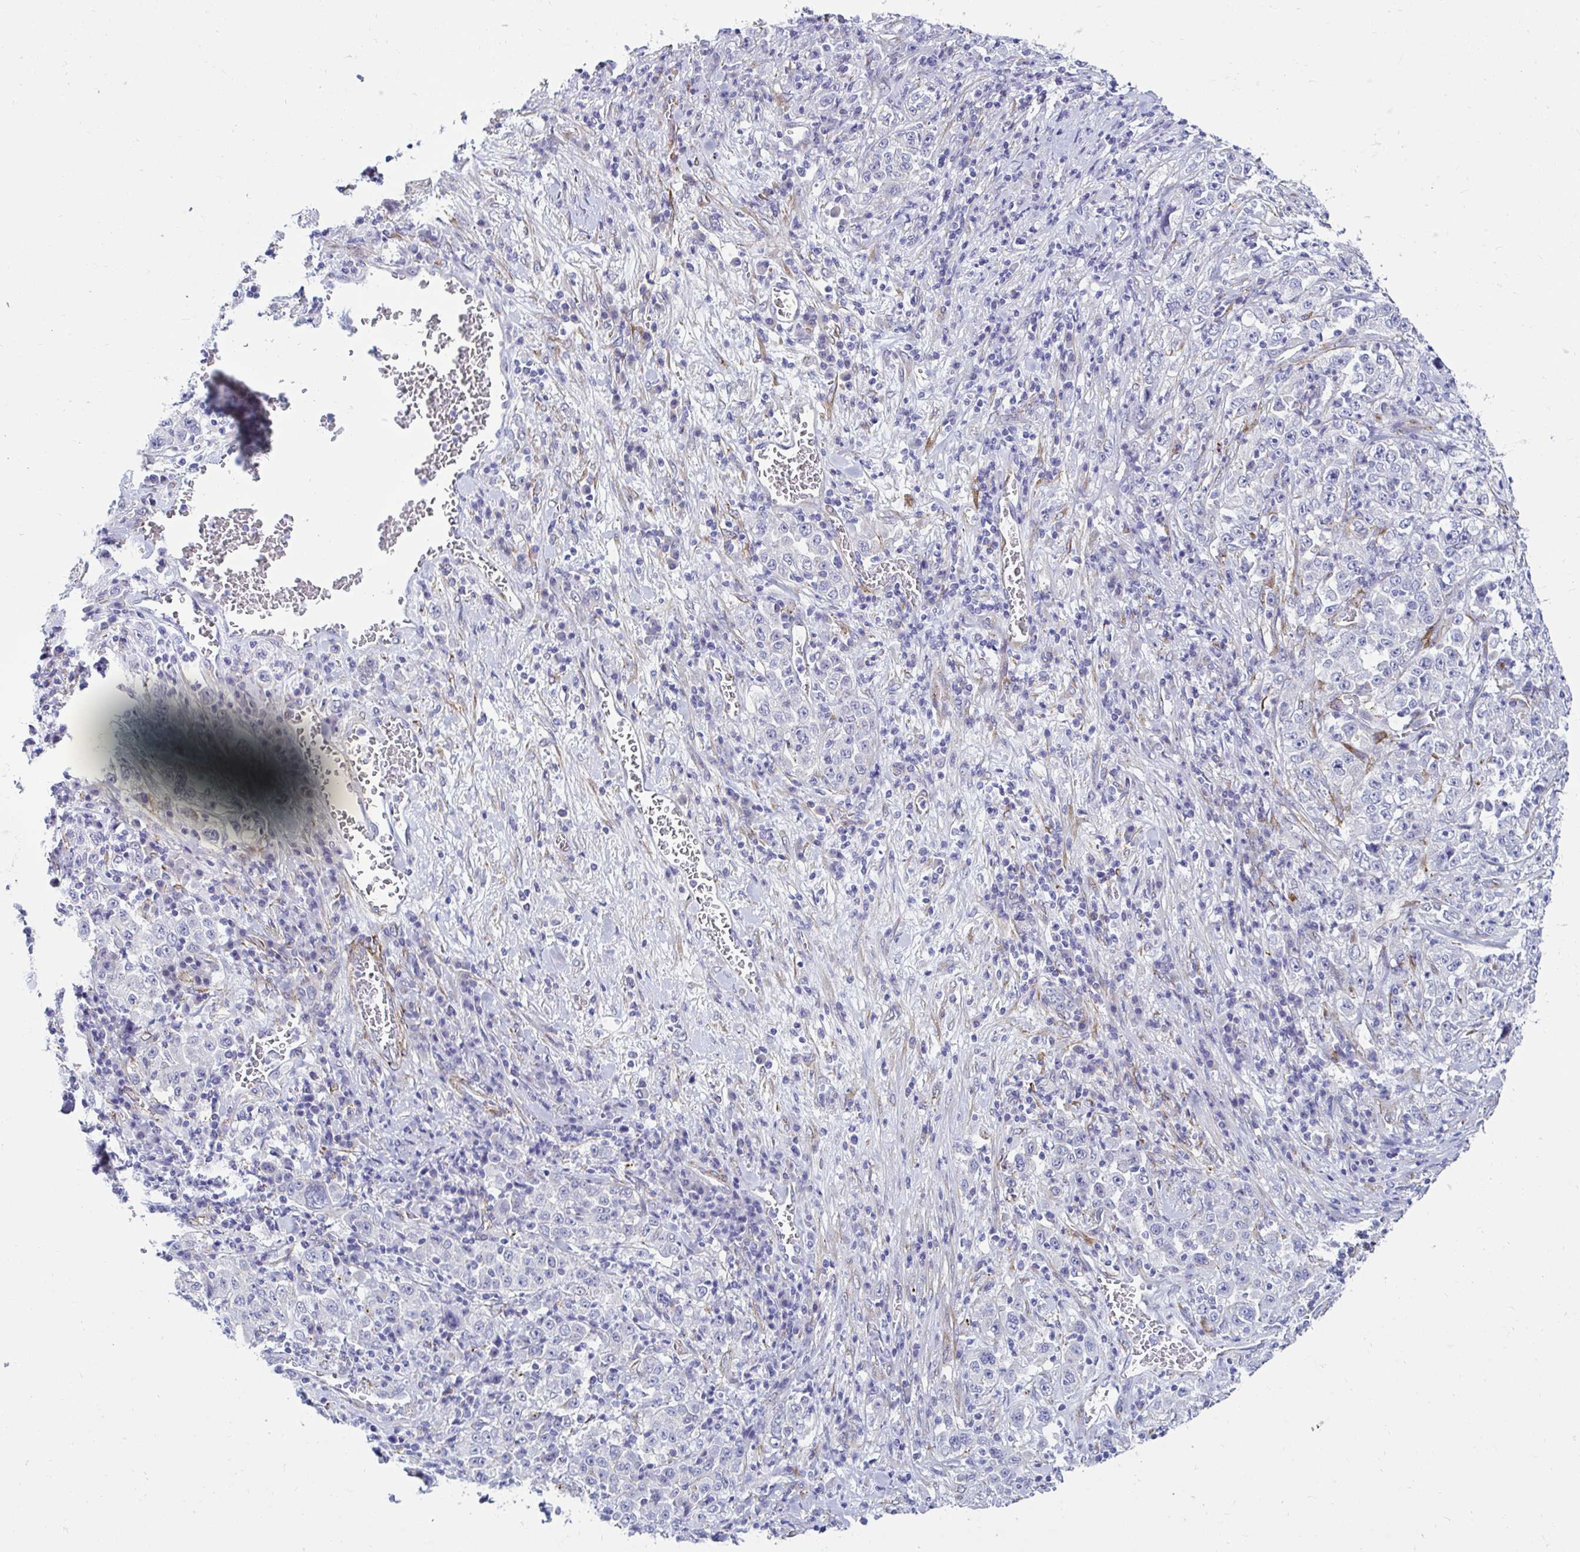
{"staining": {"intensity": "negative", "quantity": "none", "location": "none"}, "tissue": "testis cancer", "cell_type": "Tumor cells", "image_type": "cancer", "snomed": [{"axis": "morphology", "description": "Seminoma, NOS"}, {"axis": "topography", "description": "Testis"}], "caption": "Testis cancer (seminoma) stained for a protein using immunohistochemistry (IHC) shows no staining tumor cells.", "gene": "ANKRD62", "patient": {"sex": "male", "age": 34}}